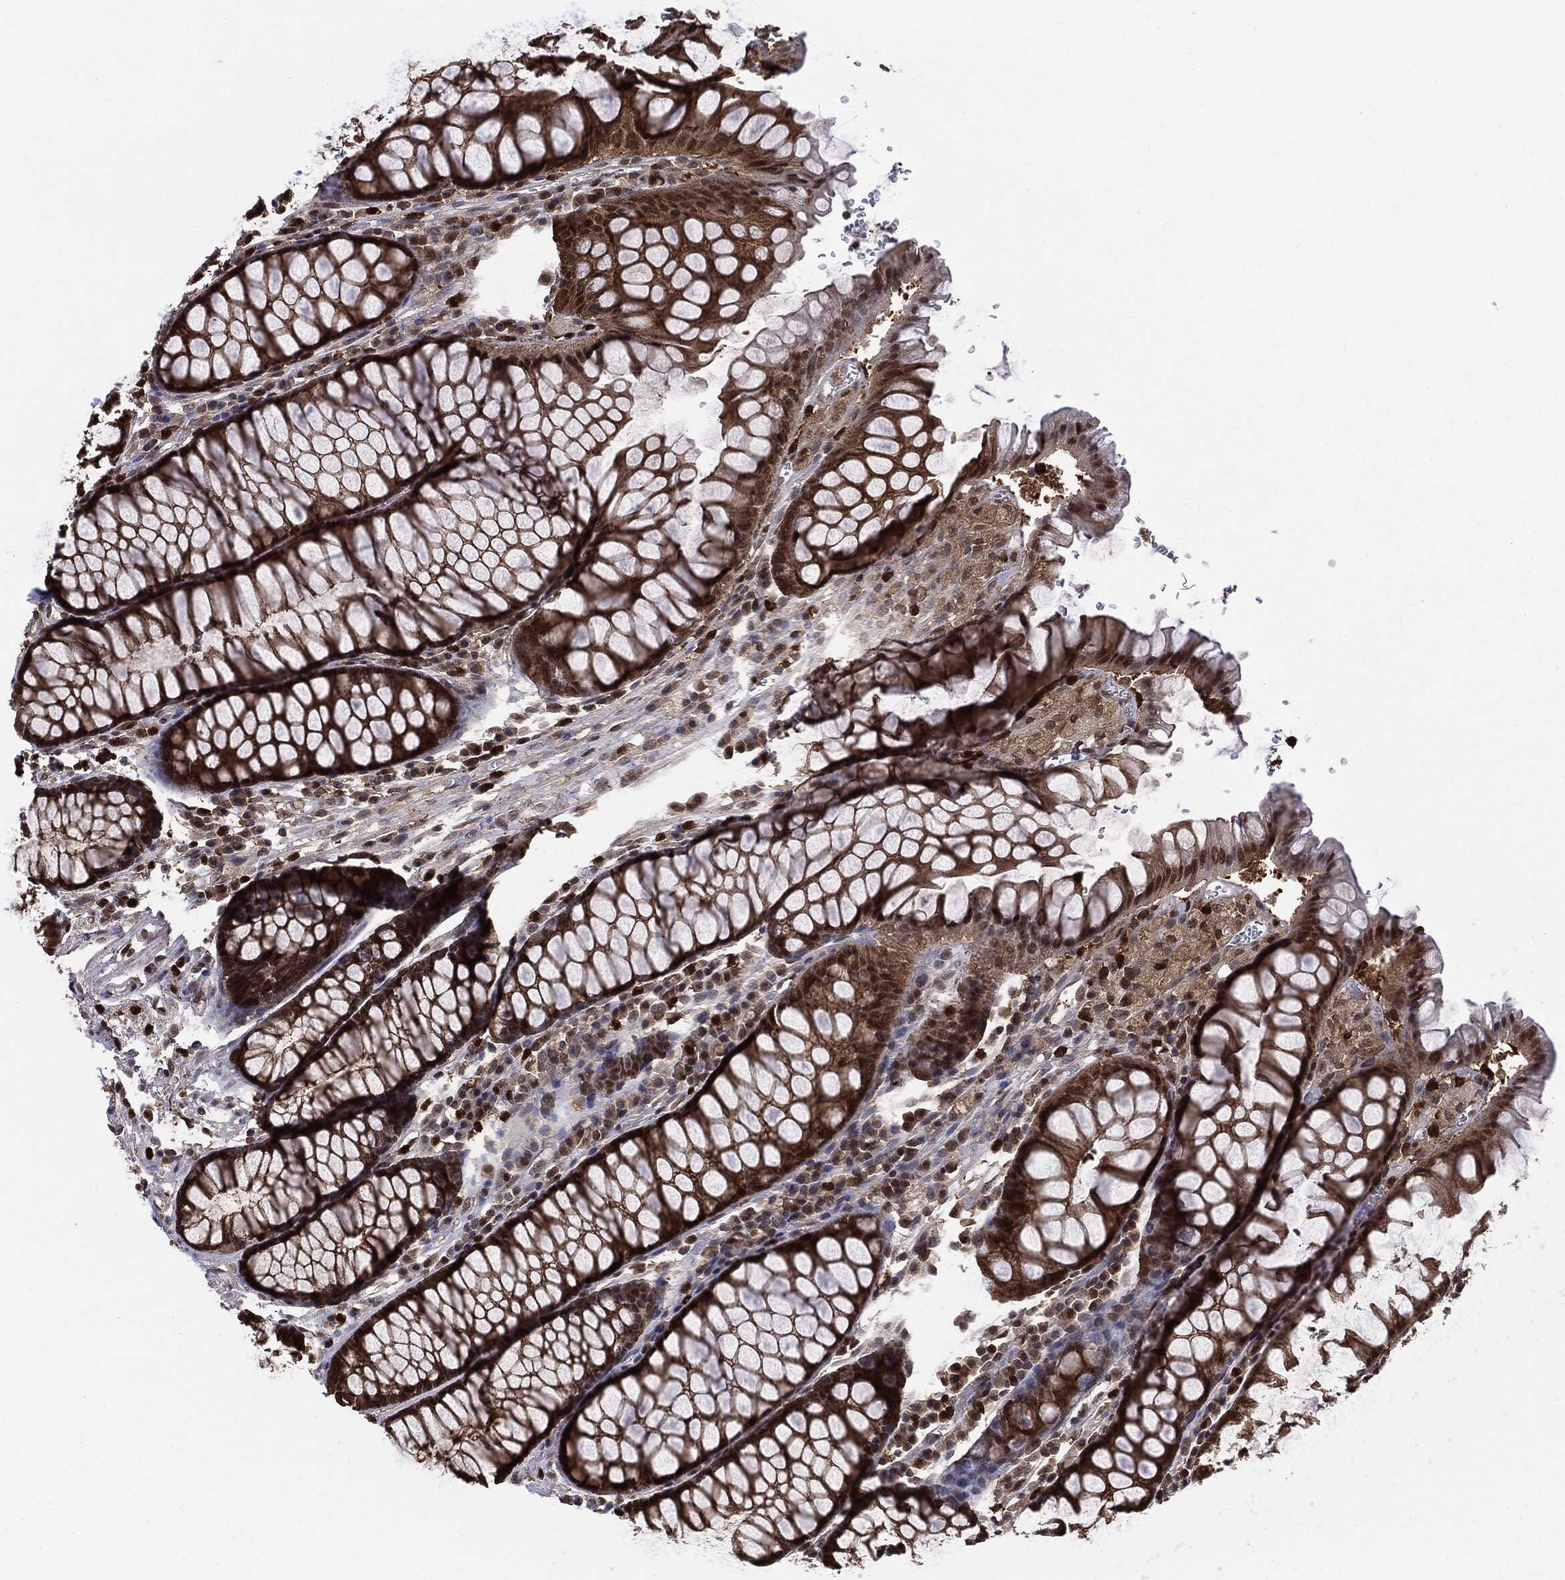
{"staining": {"intensity": "strong", "quantity": ">75%", "location": "cytoplasmic/membranous"}, "tissue": "rectum", "cell_type": "Glandular cells", "image_type": "normal", "snomed": [{"axis": "morphology", "description": "Normal tissue, NOS"}, {"axis": "topography", "description": "Rectum"}], "caption": "Protein analysis of benign rectum displays strong cytoplasmic/membranous positivity in about >75% of glandular cells.", "gene": "GPI", "patient": {"sex": "female", "age": 68}}